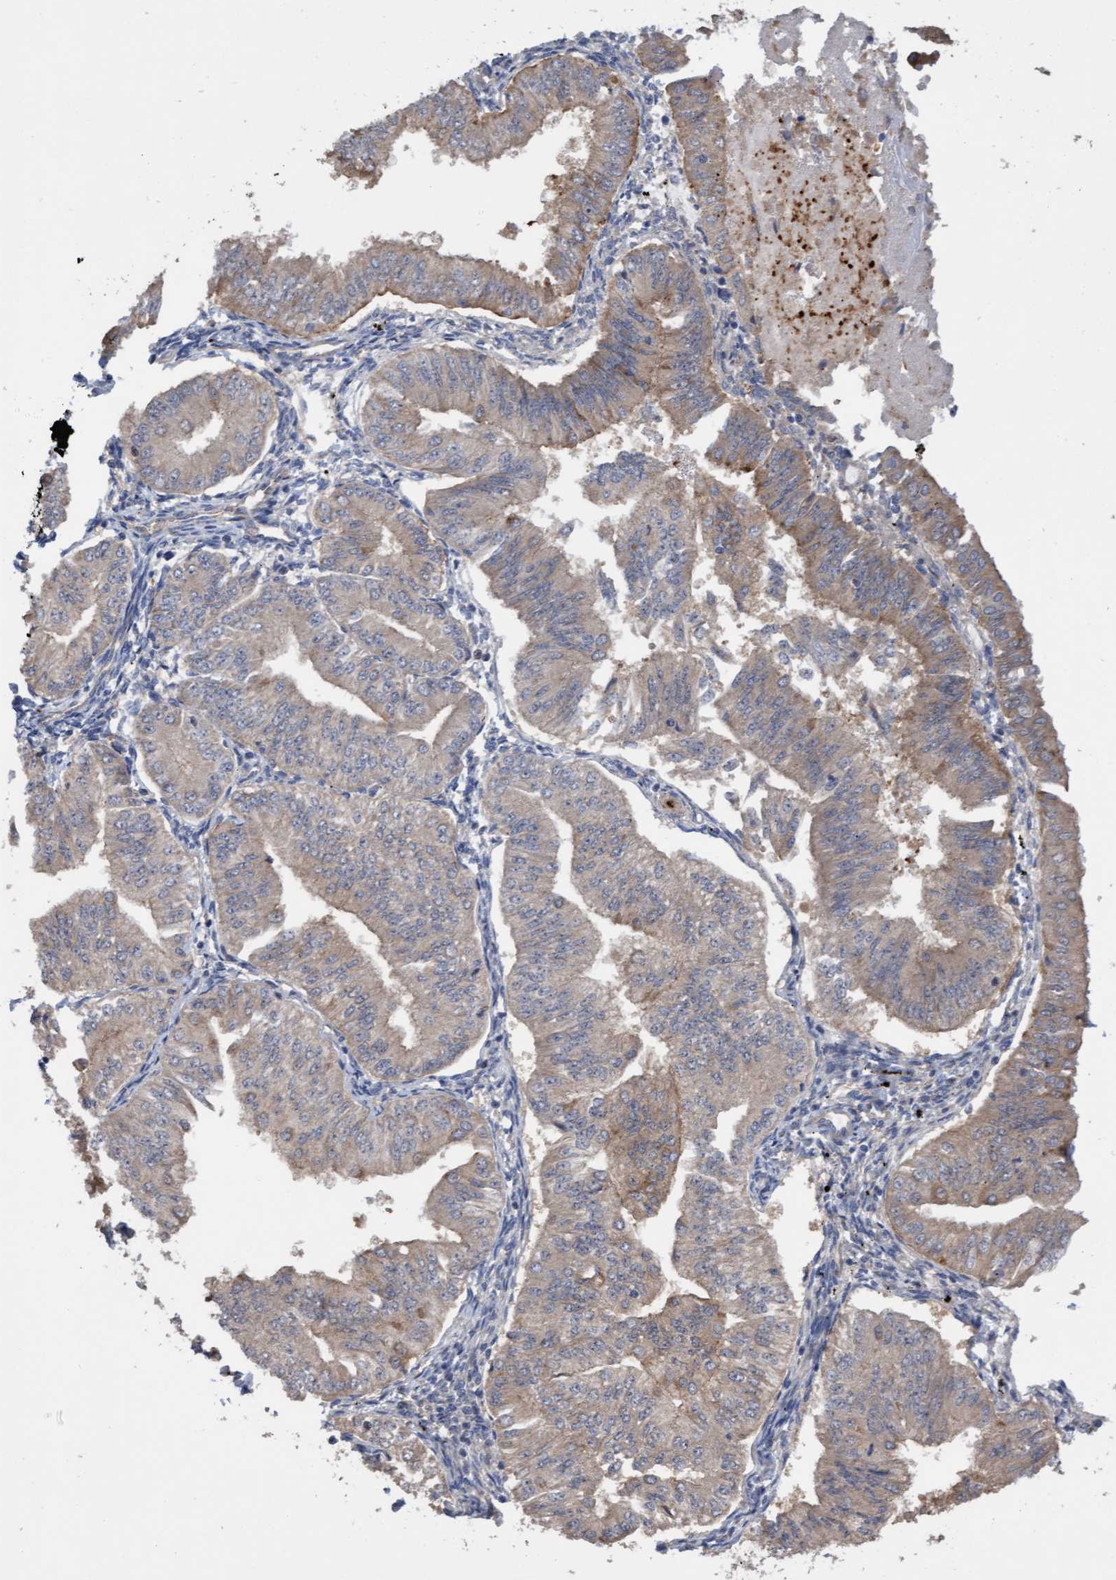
{"staining": {"intensity": "weak", "quantity": ">75%", "location": "cytoplasmic/membranous"}, "tissue": "endometrial cancer", "cell_type": "Tumor cells", "image_type": "cancer", "snomed": [{"axis": "morphology", "description": "Normal tissue, NOS"}, {"axis": "morphology", "description": "Adenocarcinoma, NOS"}, {"axis": "topography", "description": "Endometrium"}], "caption": "Immunohistochemical staining of human endometrial cancer (adenocarcinoma) demonstrates low levels of weak cytoplasmic/membranous protein positivity in approximately >75% of tumor cells.", "gene": "ITFG1", "patient": {"sex": "female", "age": 53}}